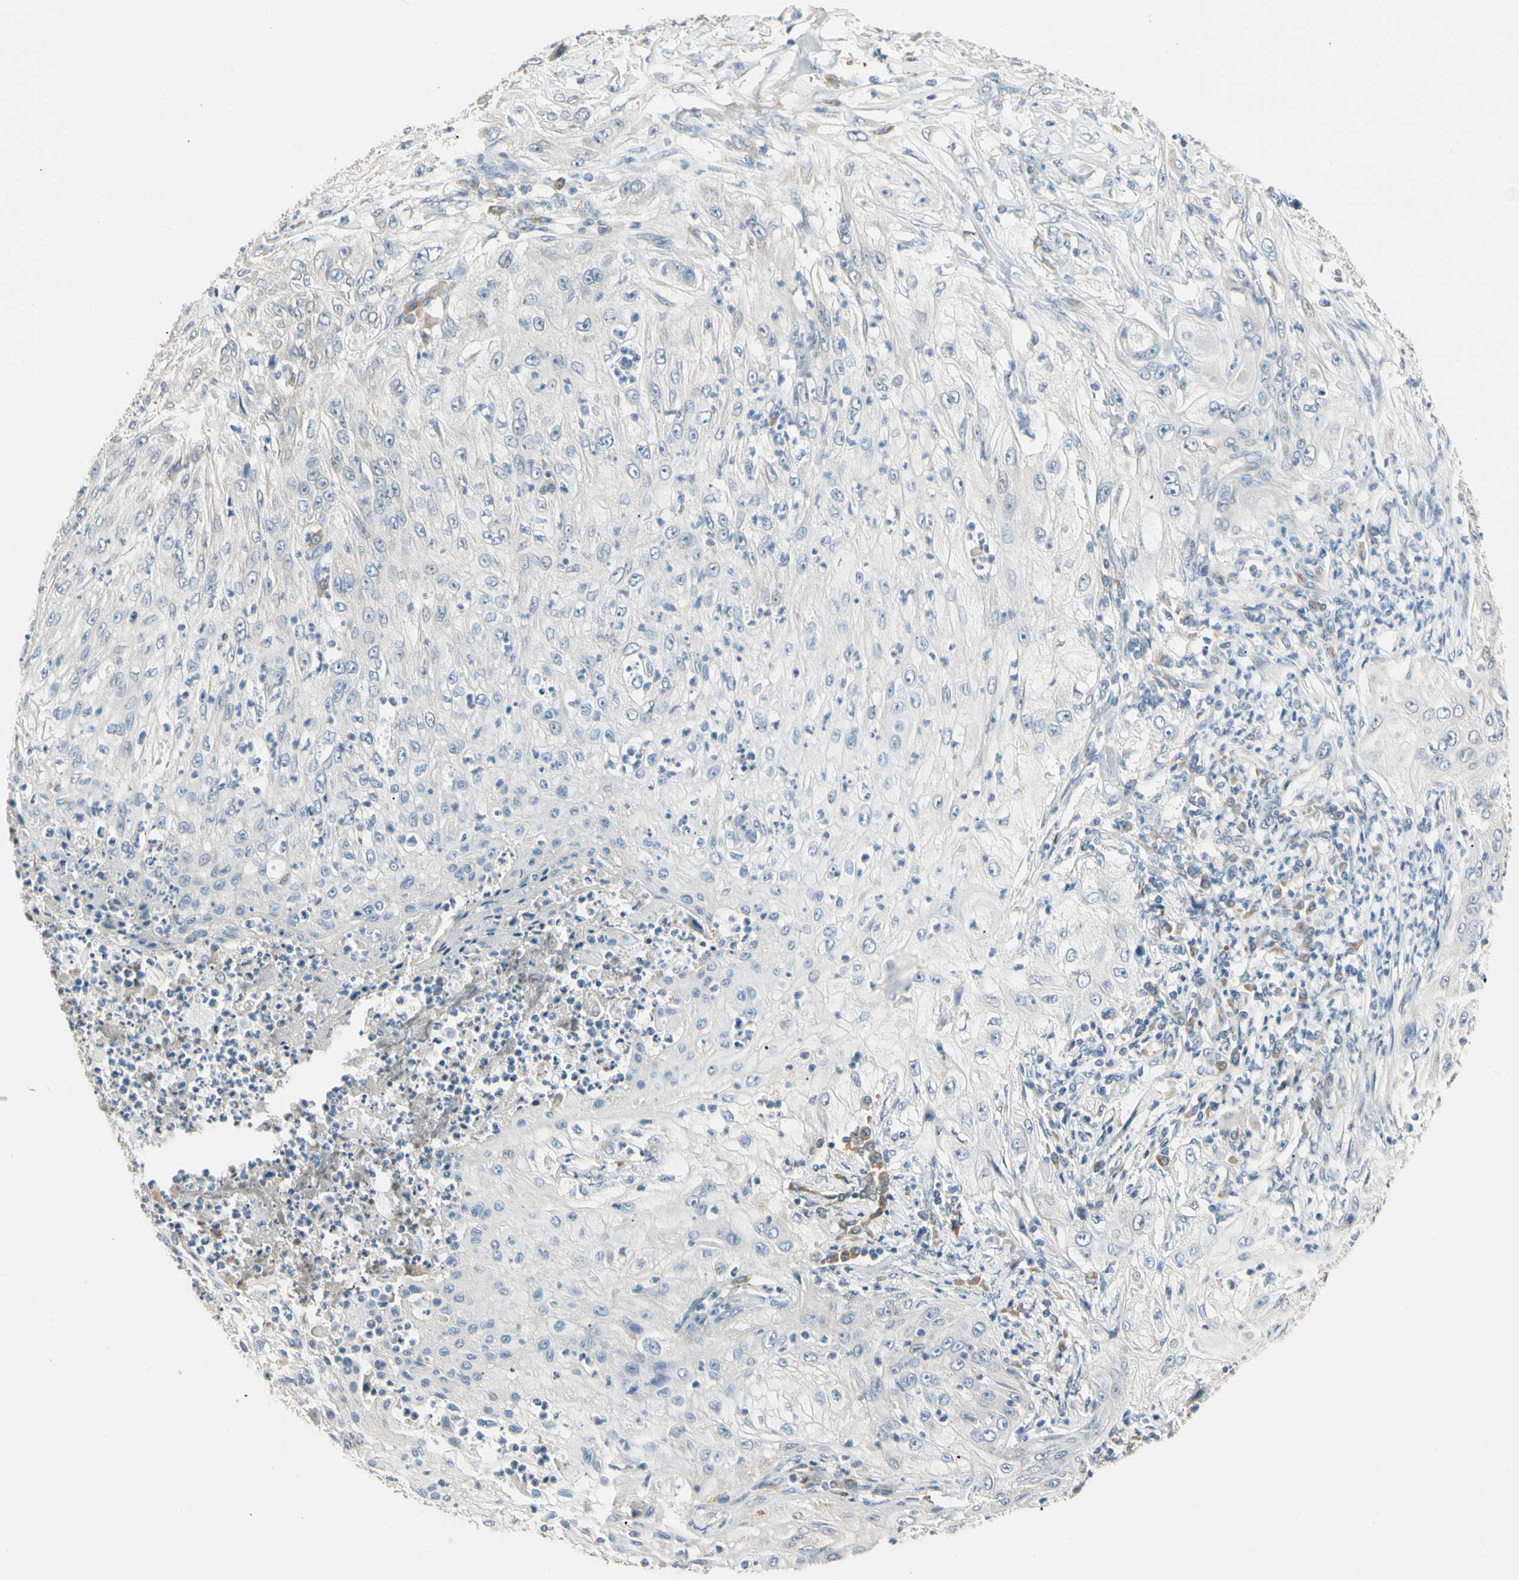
{"staining": {"intensity": "negative", "quantity": "none", "location": "none"}, "tissue": "lung cancer", "cell_type": "Tumor cells", "image_type": "cancer", "snomed": [{"axis": "morphology", "description": "Inflammation, NOS"}, {"axis": "morphology", "description": "Squamous cell carcinoma, NOS"}, {"axis": "topography", "description": "Lymph node"}, {"axis": "topography", "description": "Soft tissue"}, {"axis": "topography", "description": "Lung"}], "caption": "This is an immunohistochemistry (IHC) image of lung squamous cell carcinoma. There is no staining in tumor cells.", "gene": "GNE", "patient": {"sex": "male", "age": 66}}